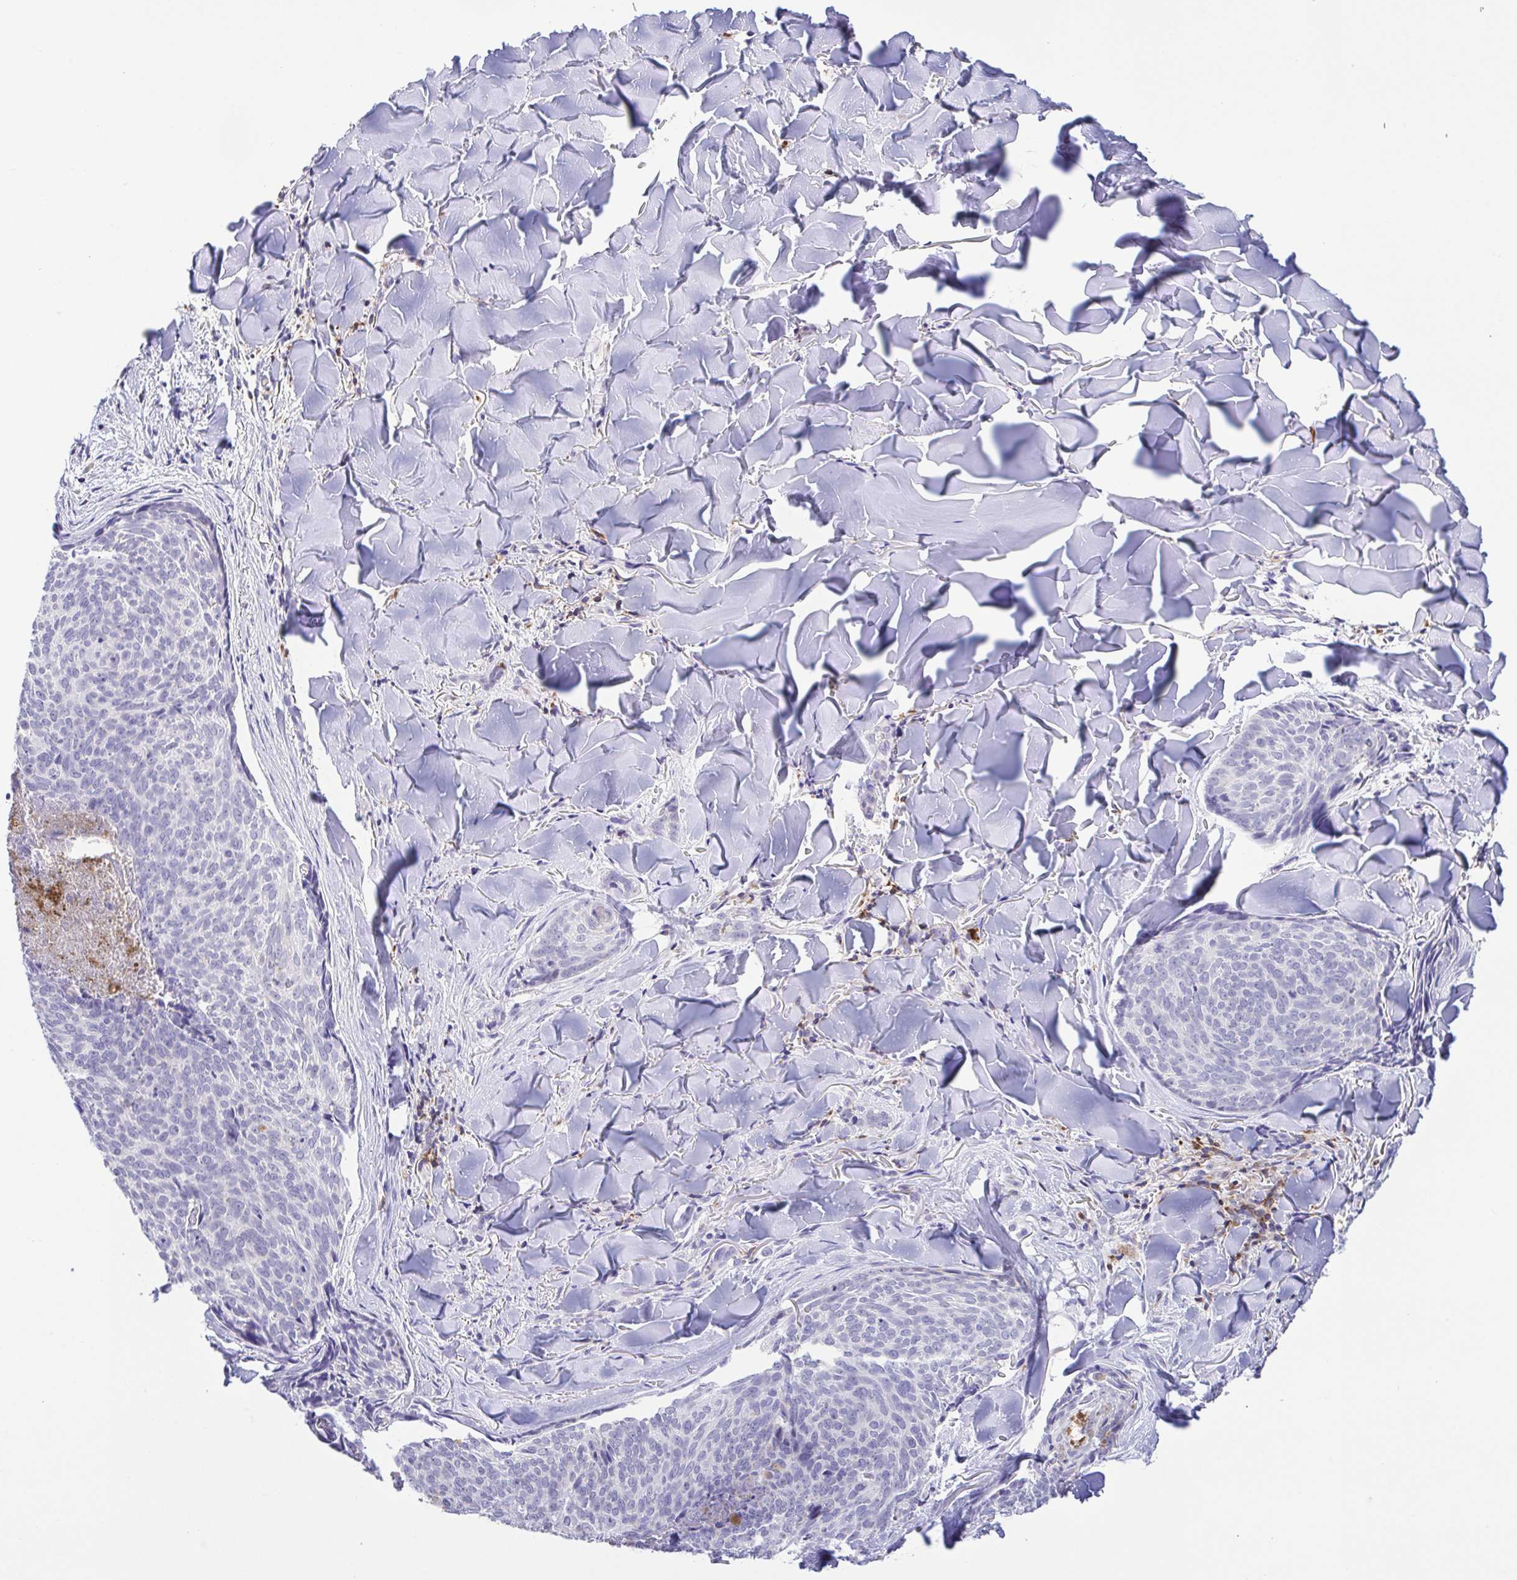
{"staining": {"intensity": "negative", "quantity": "none", "location": "none"}, "tissue": "skin cancer", "cell_type": "Tumor cells", "image_type": "cancer", "snomed": [{"axis": "morphology", "description": "Basal cell carcinoma"}, {"axis": "topography", "description": "Skin"}], "caption": "Tumor cells are negative for brown protein staining in skin cancer (basal cell carcinoma).", "gene": "PGLYRP1", "patient": {"sex": "female", "age": 82}}